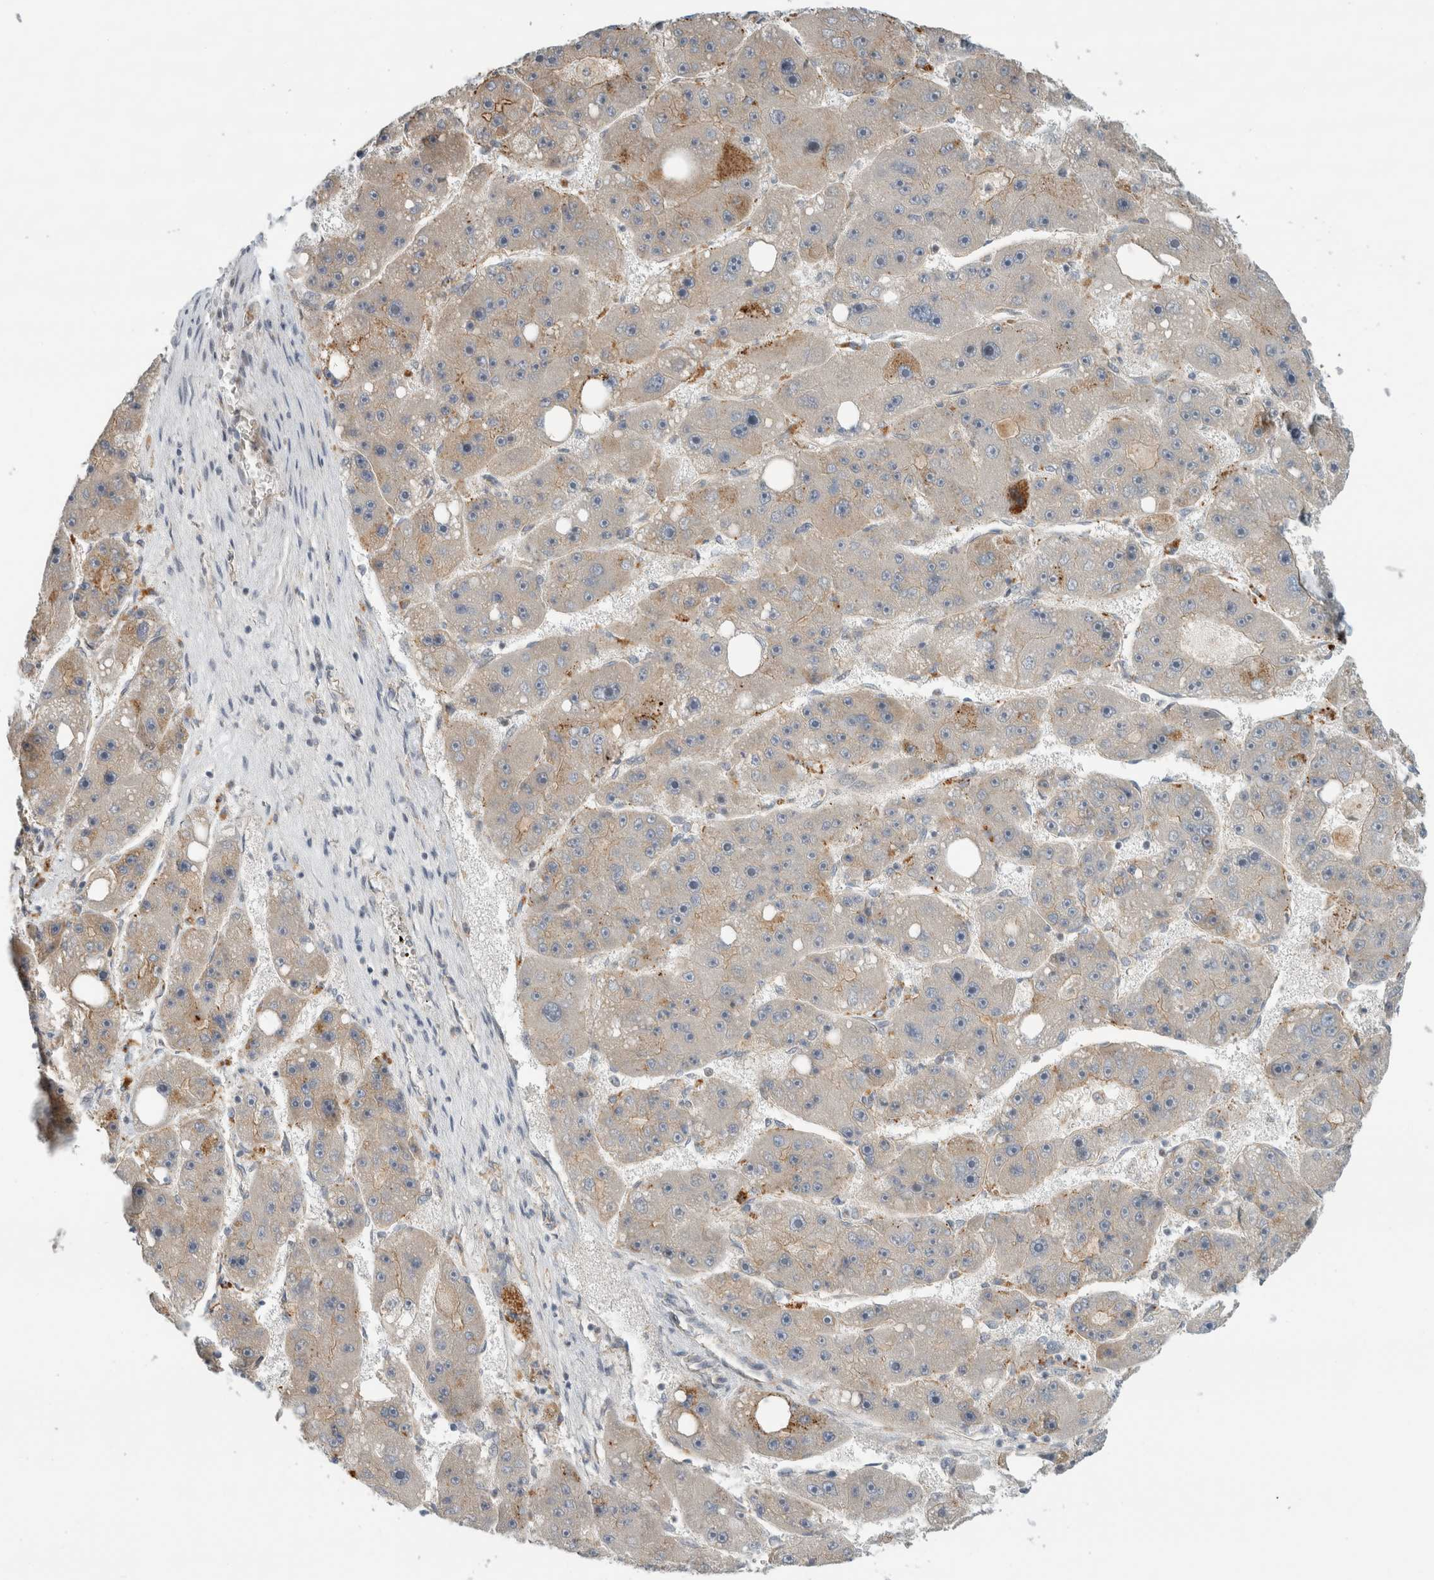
{"staining": {"intensity": "weak", "quantity": "<25%", "location": "cytoplasmic/membranous"}, "tissue": "liver cancer", "cell_type": "Tumor cells", "image_type": "cancer", "snomed": [{"axis": "morphology", "description": "Carcinoma, Hepatocellular, NOS"}, {"axis": "topography", "description": "Liver"}], "caption": "Immunohistochemistry (IHC) of human liver cancer (hepatocellular carcinoma) exhibits no positivity in tumor cells.", "gene": "KPNA5", "patient": {"sex": "female", "age": 61}}